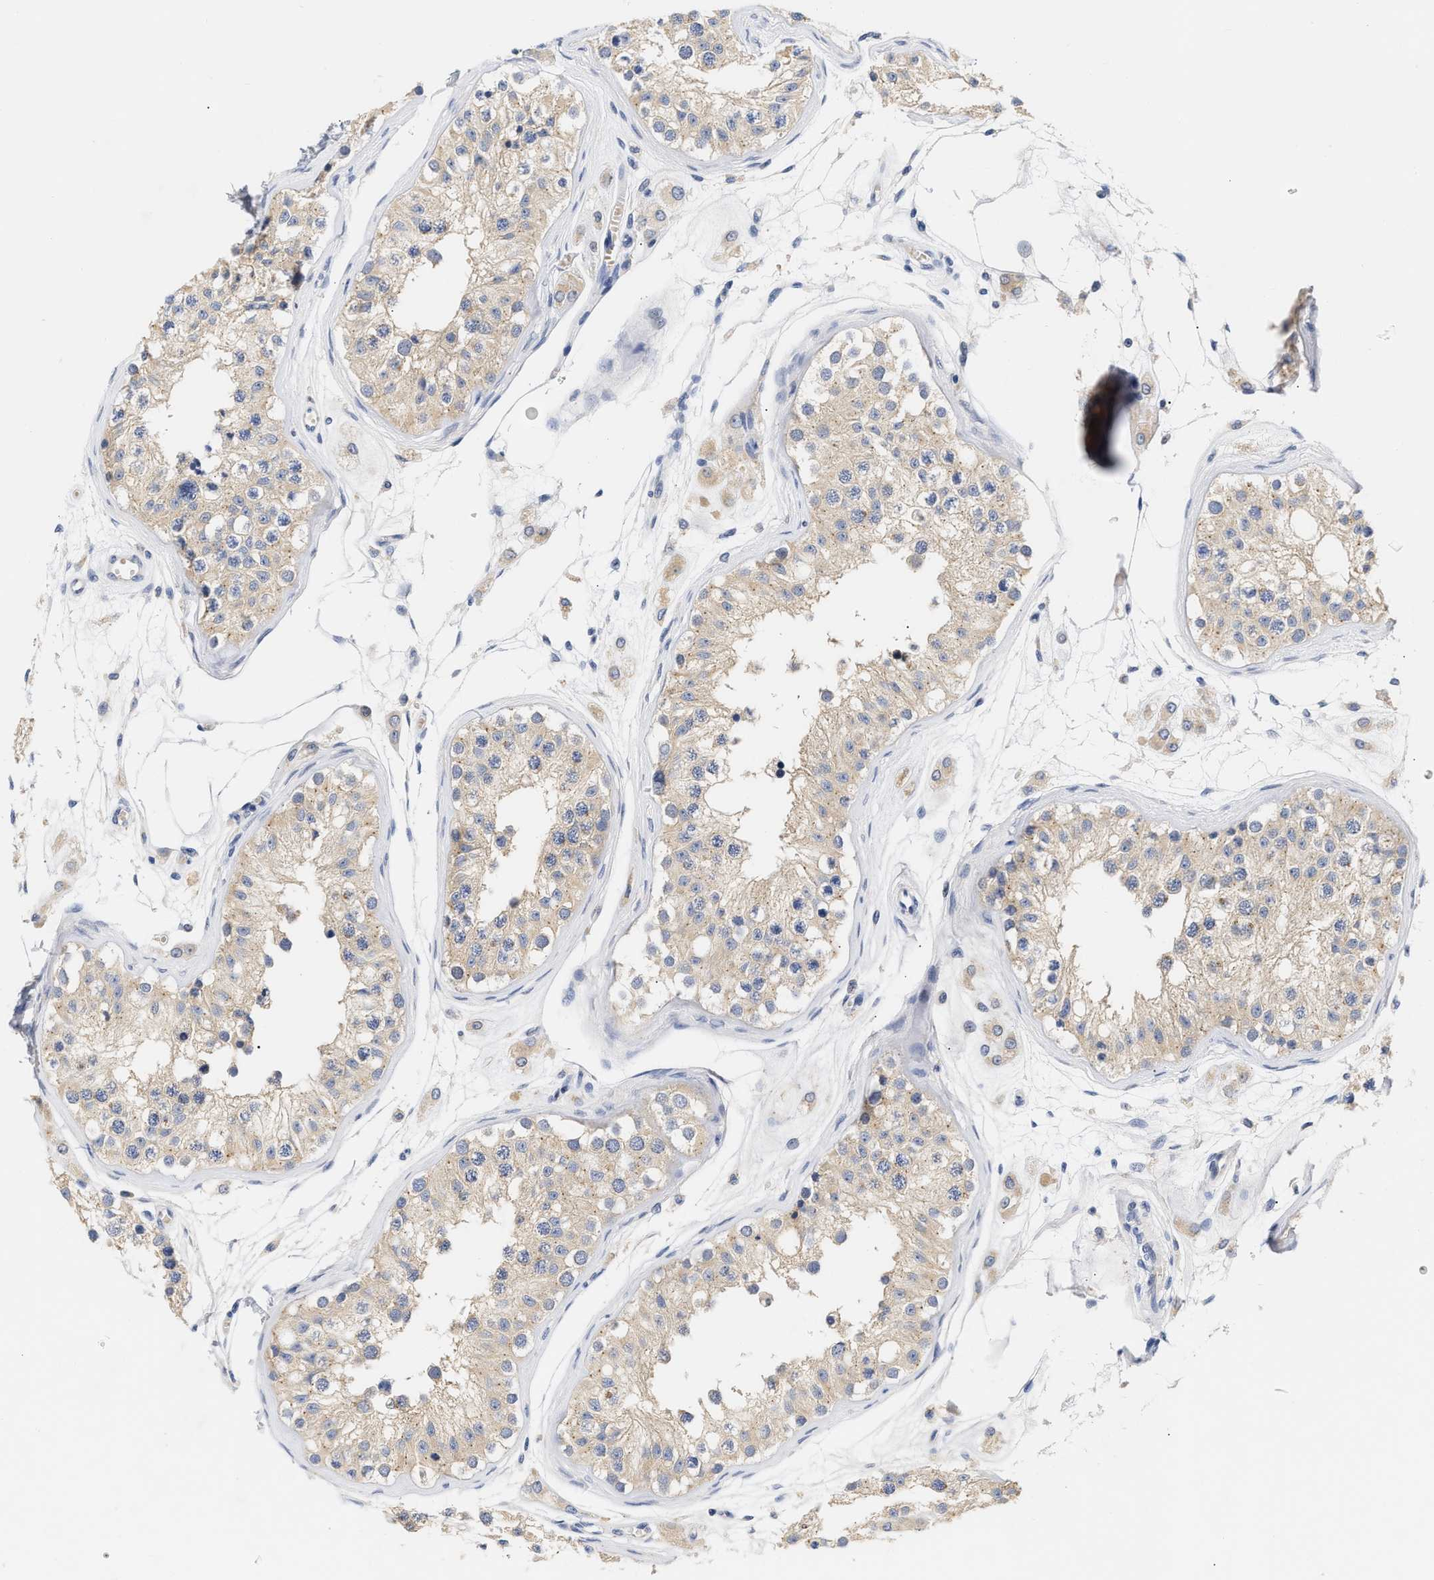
{"staining": {"intensity": "weak", "quantity": ">75%", "location": "cytoplasmic/membranous"}, "tissue": "testis", "cell_type": "Cells in seminiferous ducts", "image_type": "normal", "snomed": [{"axis": "morphology", "description": "Normal tissue, NOS"}, {"axis": "morphology", "description": "Adenocarcinoma, metastatic, NOS"}, {"axis": "topography", "description": "Testis"}], "caption": "Immunohistochemistry (IHC) of unremarkable testis displays low levels of weak cytoplasmic/membranous staining in approximately >75% of cells in seminiferous ducts. (DAB IHC, brown staining for protein, blue staining for nuclei).", "gene": "TRIM50", "patient": {"sex": "male", "age": 26}}